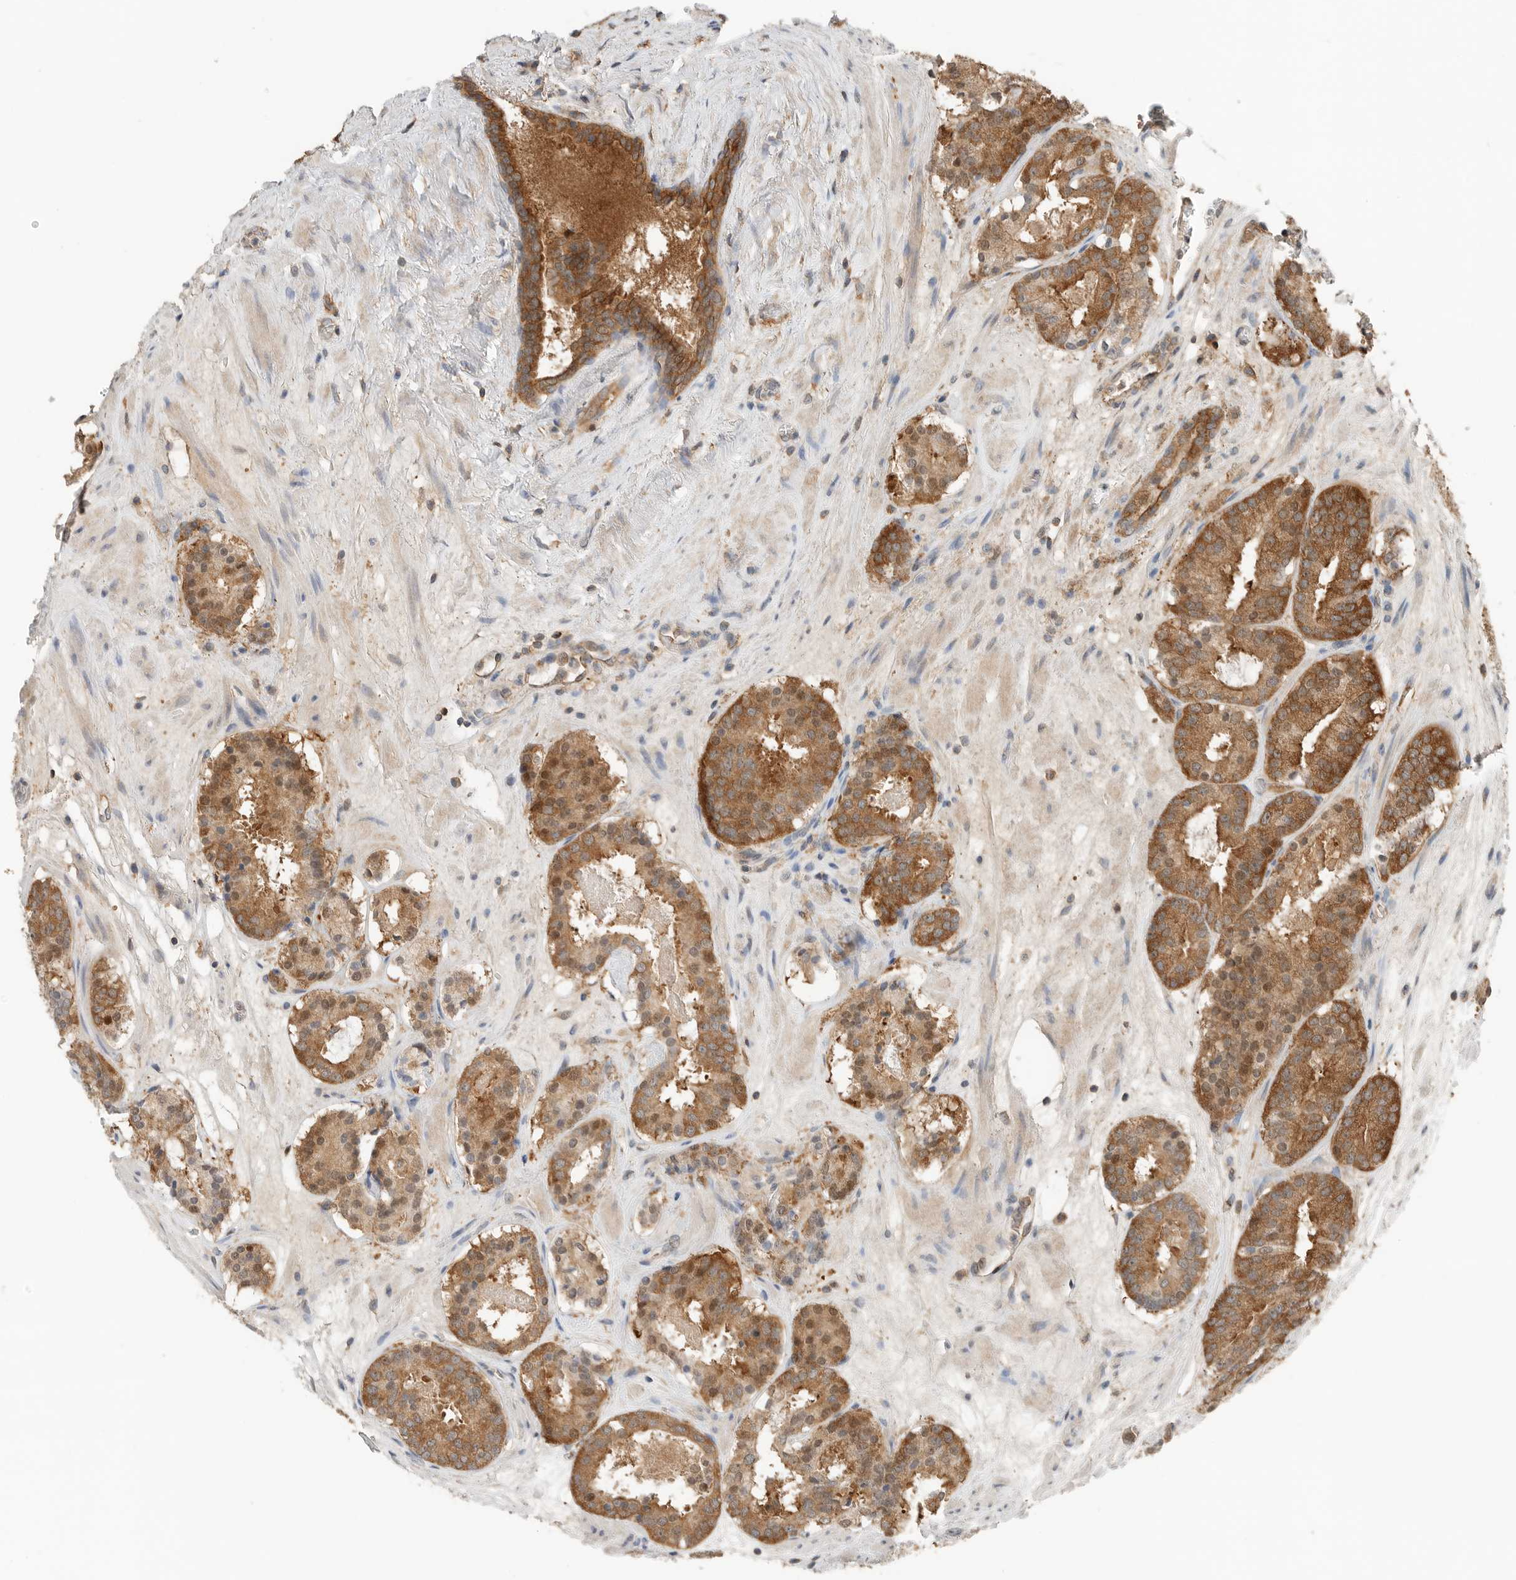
{"staining": {"intensity": "moderate", "quantity": ">75%", "location": "cytoplasmic/membranous,nuclear"}, "tissue": "prostate cancer", "cell_type": "Tumor cells", "image_type": "cancer", "snomed": [{"axis": "morphology", "description": "Adenocarcinoma, Low grade"}, {"axis": "topography", "description": "Prostate"}], "caption": "Immunohistochemistry of prostate cancer reveals medium levels of moderate cytoplasmic/membranous and nuclear staining in approximately >75% of tumor cells.", "gene": "XPNPEP1", "patient": {"sex": "male", "age": 69}}